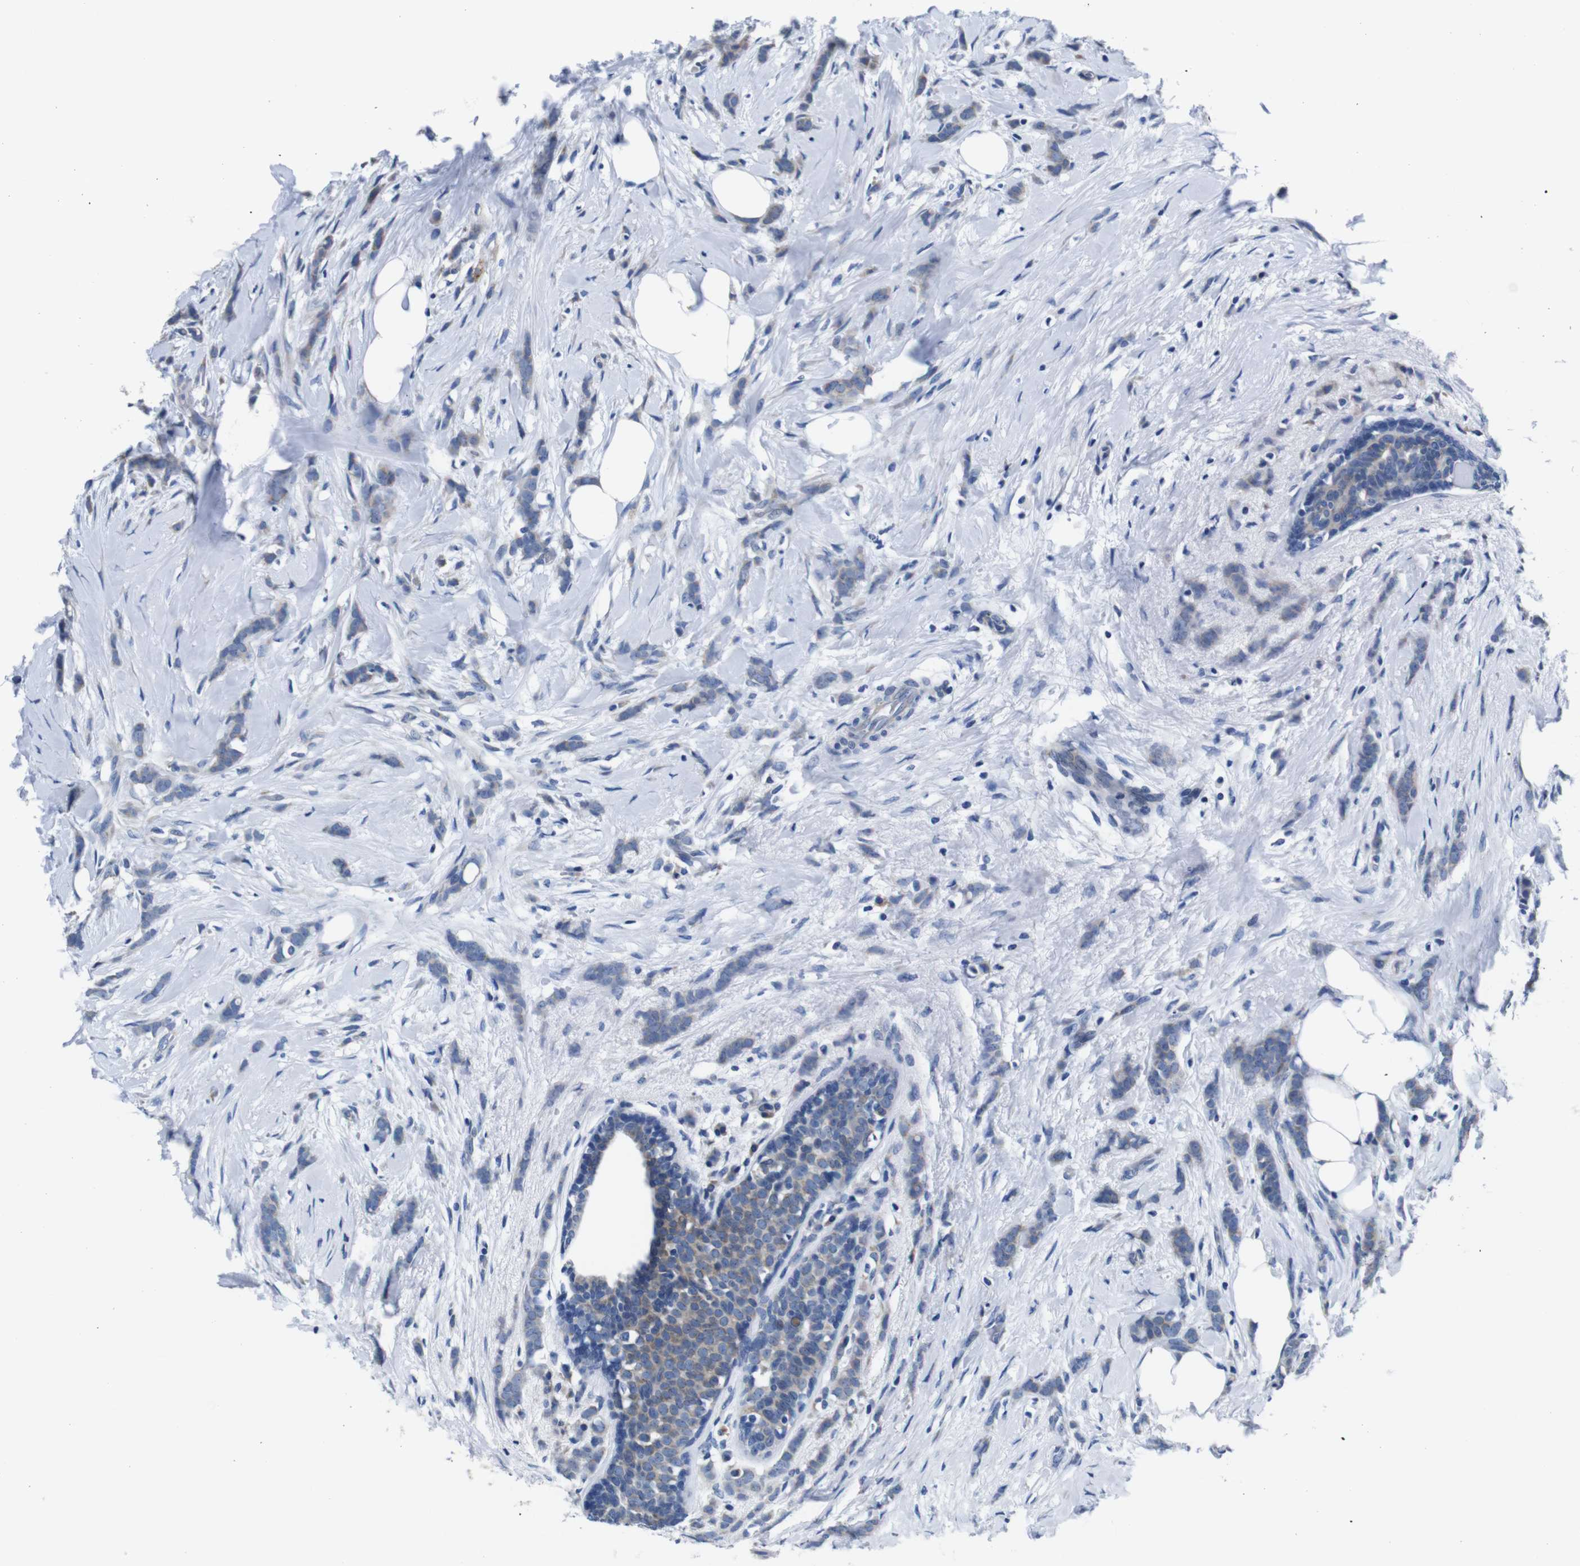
{"staining": {"intensity": "weak", "quantity": "<25%", "location": "cytoplasmic/membranous"}, "tissue": "breast cancer", "cell_type": "Tumor cells", "image_type": "cancer", "snomed": [{"axis": "morphology", "description": "Lobular carcinoma, in situ"}, {"axis": "morphology", "description": "Lobular carcinoma"}, {"axis": "topography", "description": "Breast"}], "caption": "IHC image of human breast lobular carcinoma stained for a protein (brown), which demonstrates no expression in tumor cells.", "gene": "SNX19", "patient": {"sex": "female", "age": 41}}